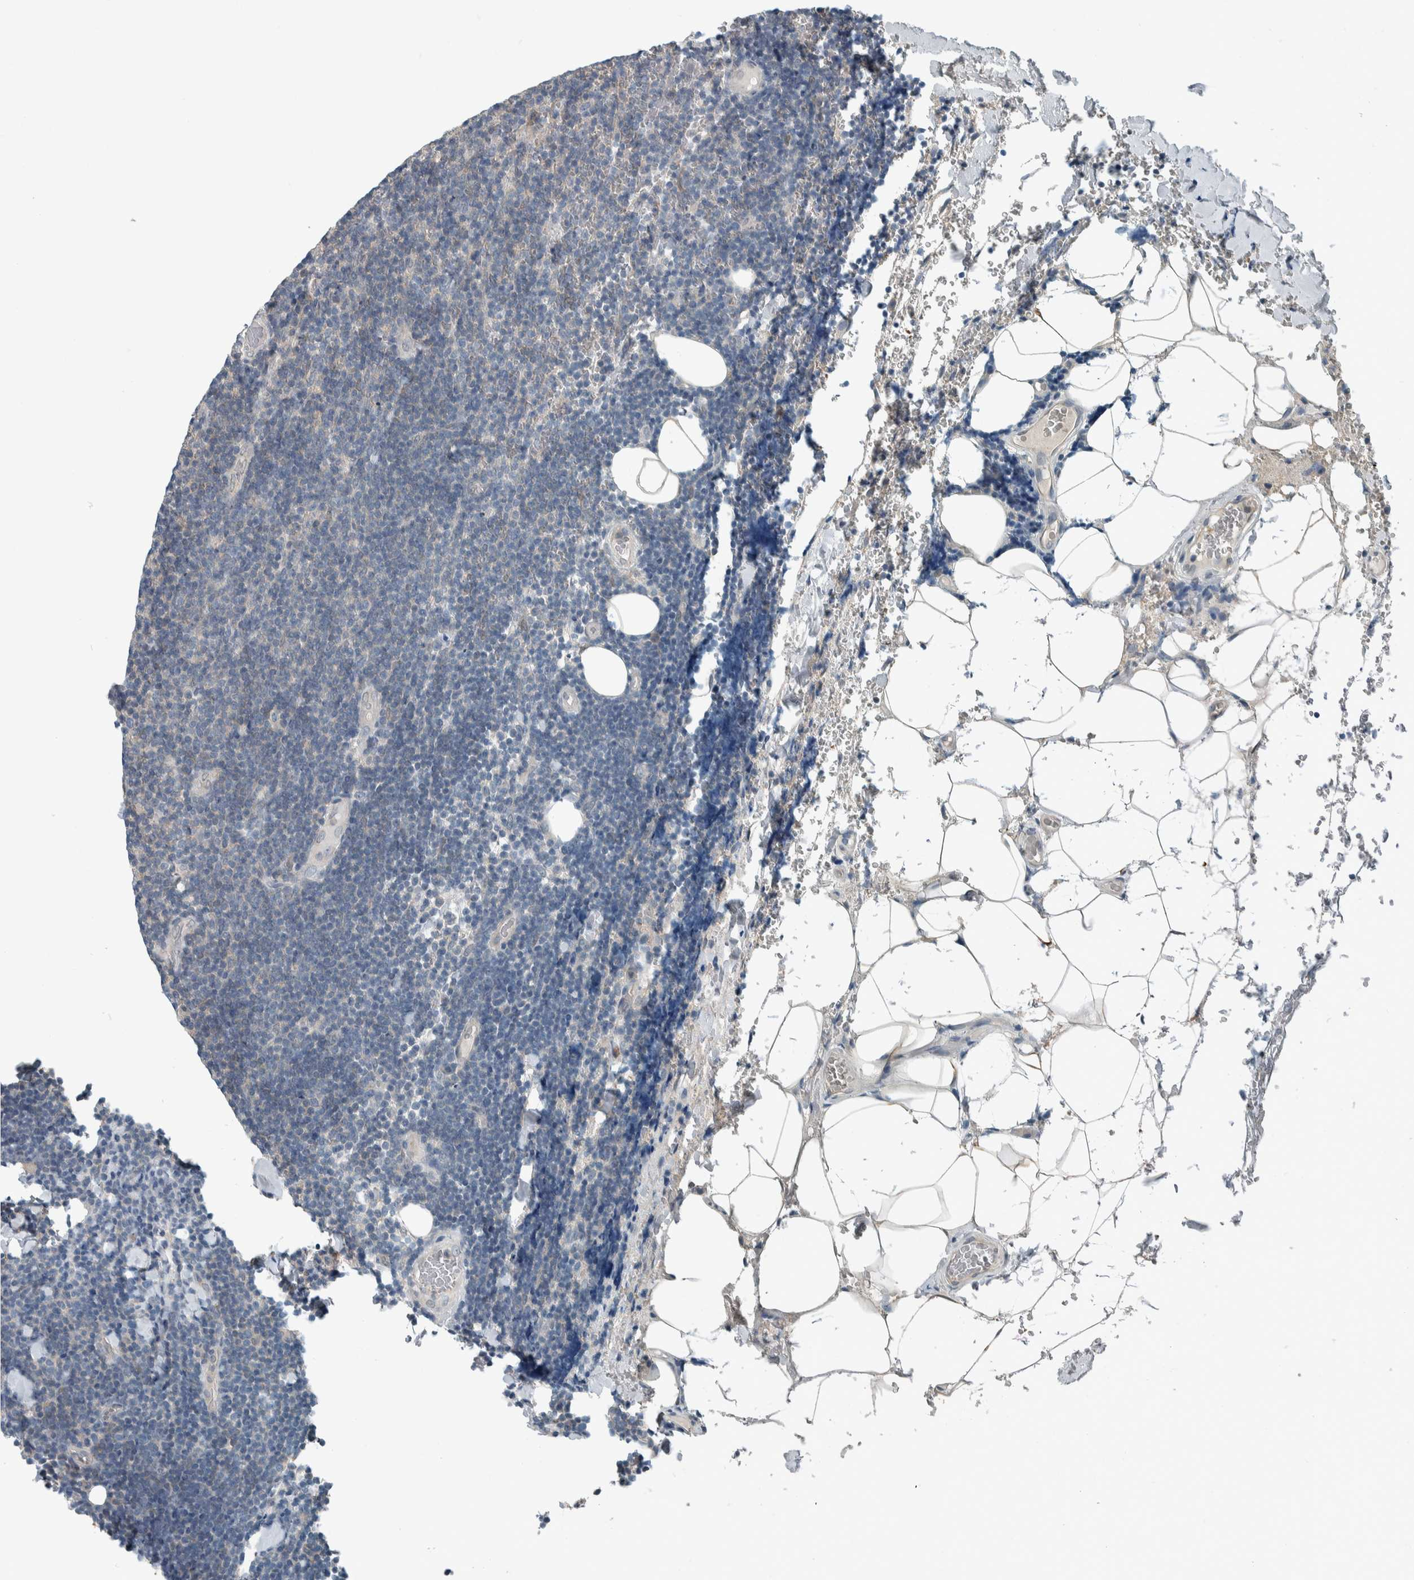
{"staining": {"intensity": "negative", "quantity": "none", "location": "none"}, "tissue": "lymphoma", "cell_type": "Tumor cells", "image_type": "cancer", "snomed": [{"axis": "morphology", "description": "Malignant lymphoma, non-Hodgkin's type, Low grade"}, {"axis": "topography", "description": "Lymph node"}], "caption": "Protein analysis of malignant lymphoma, non-Hodgkin's type (low-grade) exhibits no significant staining in tumor cells. The staining was performed using DAB (3,3'-diaminobenzidine) to visualize the protein expression in brown, while the nuclei were stained in blue with hematoxylin (Magnification: 20x).", "gene": "ALAD", "patient": {"sex": "male", "age": 66}}